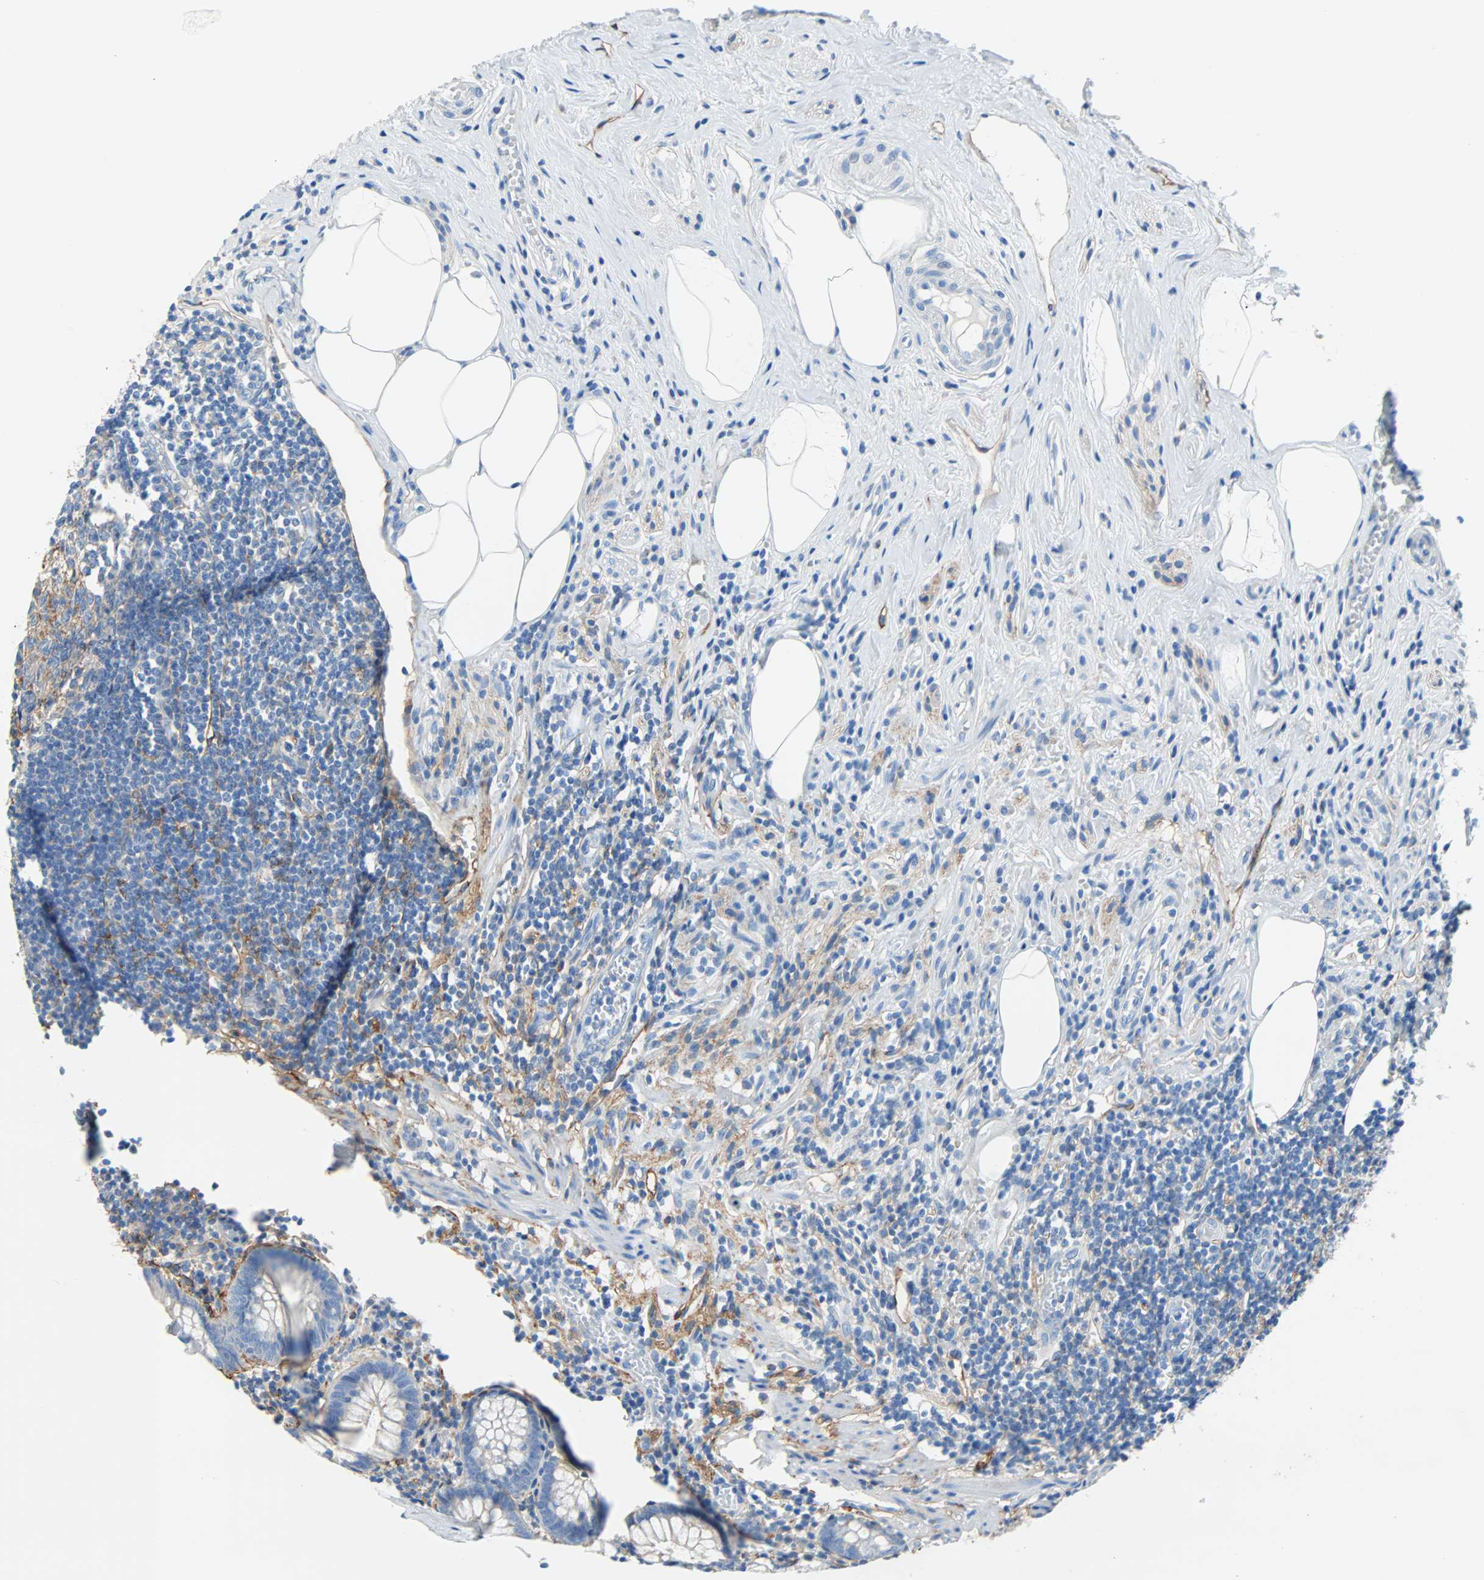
{"staining": {"intensity": "negative", "quantity": "none", "location": "none"}, "tissue": "appendix", "cell_type": "Glandular cells", "image_type": "normal", "snomed": [{"axis": "morphology", "description": "Normal tissue, NOS"}, {"axis": "topography", "description": "Appendix"}], "caption": "Immunohistochemistry (IHC) histopathology image of normal human appendix stained for a protein (brown), which demonstrates no positivity in glandular cells. (DAB (3,3'-diaminobenzidine) IHC with hematoxylin counter stain).", "gene": "PDPN", "patient": {"sex": "male", "age": 38}}